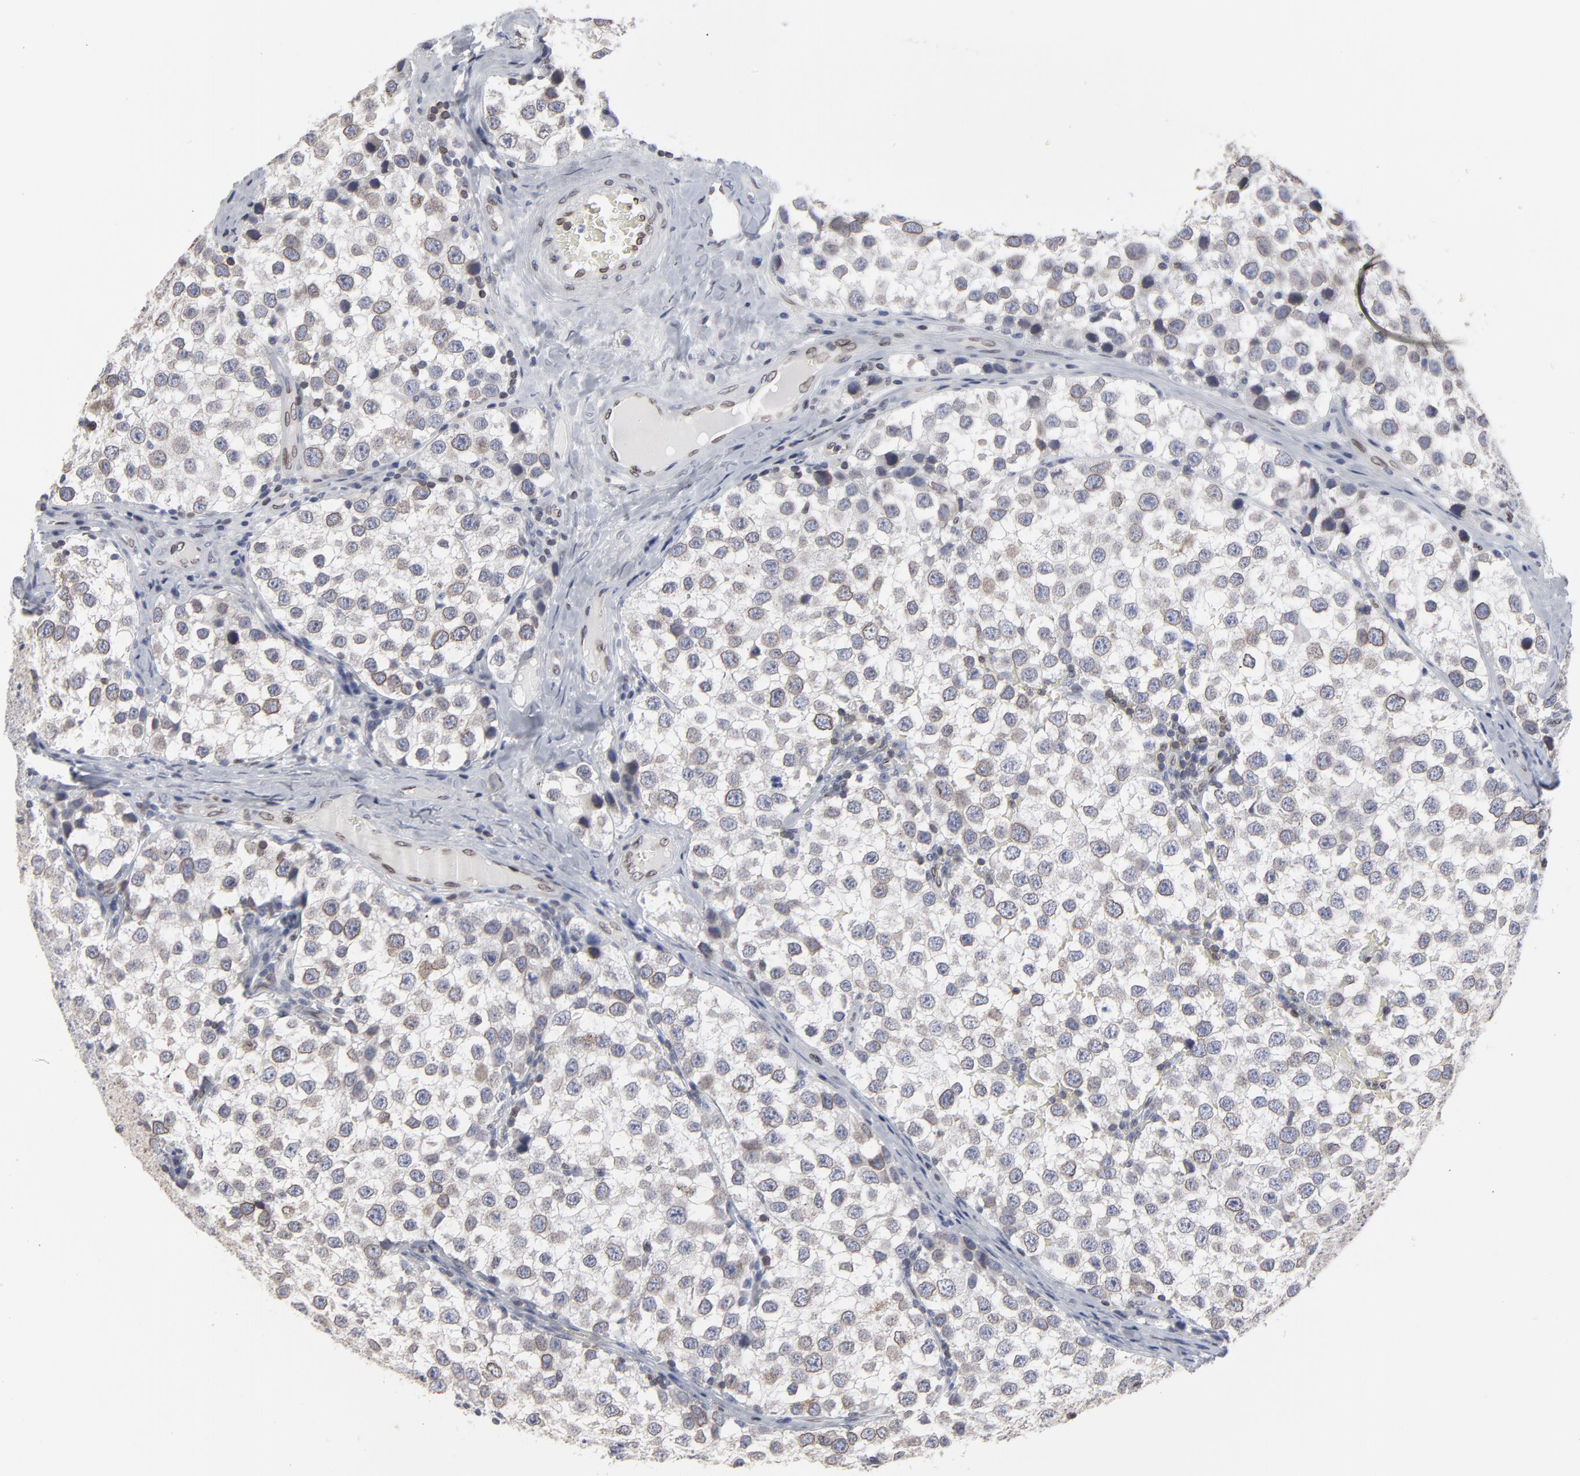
{"staining": {"intensity": "weak", "quantity": "25%-75%", "location": "cytoplasmic/membranous,nuclear"}, "tissue": "testis cancer", "cell_type": "Tumor cells", "image_type": "cancer", "snomed": [{"axis": "morphology", "description": "Seminoma, NOS"}, {"axis": "topography", "description": "Testis"}], "caption": "Weak cytoplasmic/membranous and nuclear protein staining is seen in approximately 25%-75% of tumor cells in testis seminoma.", "gene": "SYNE2", "patient": {"sex": "male", "age": 39}}